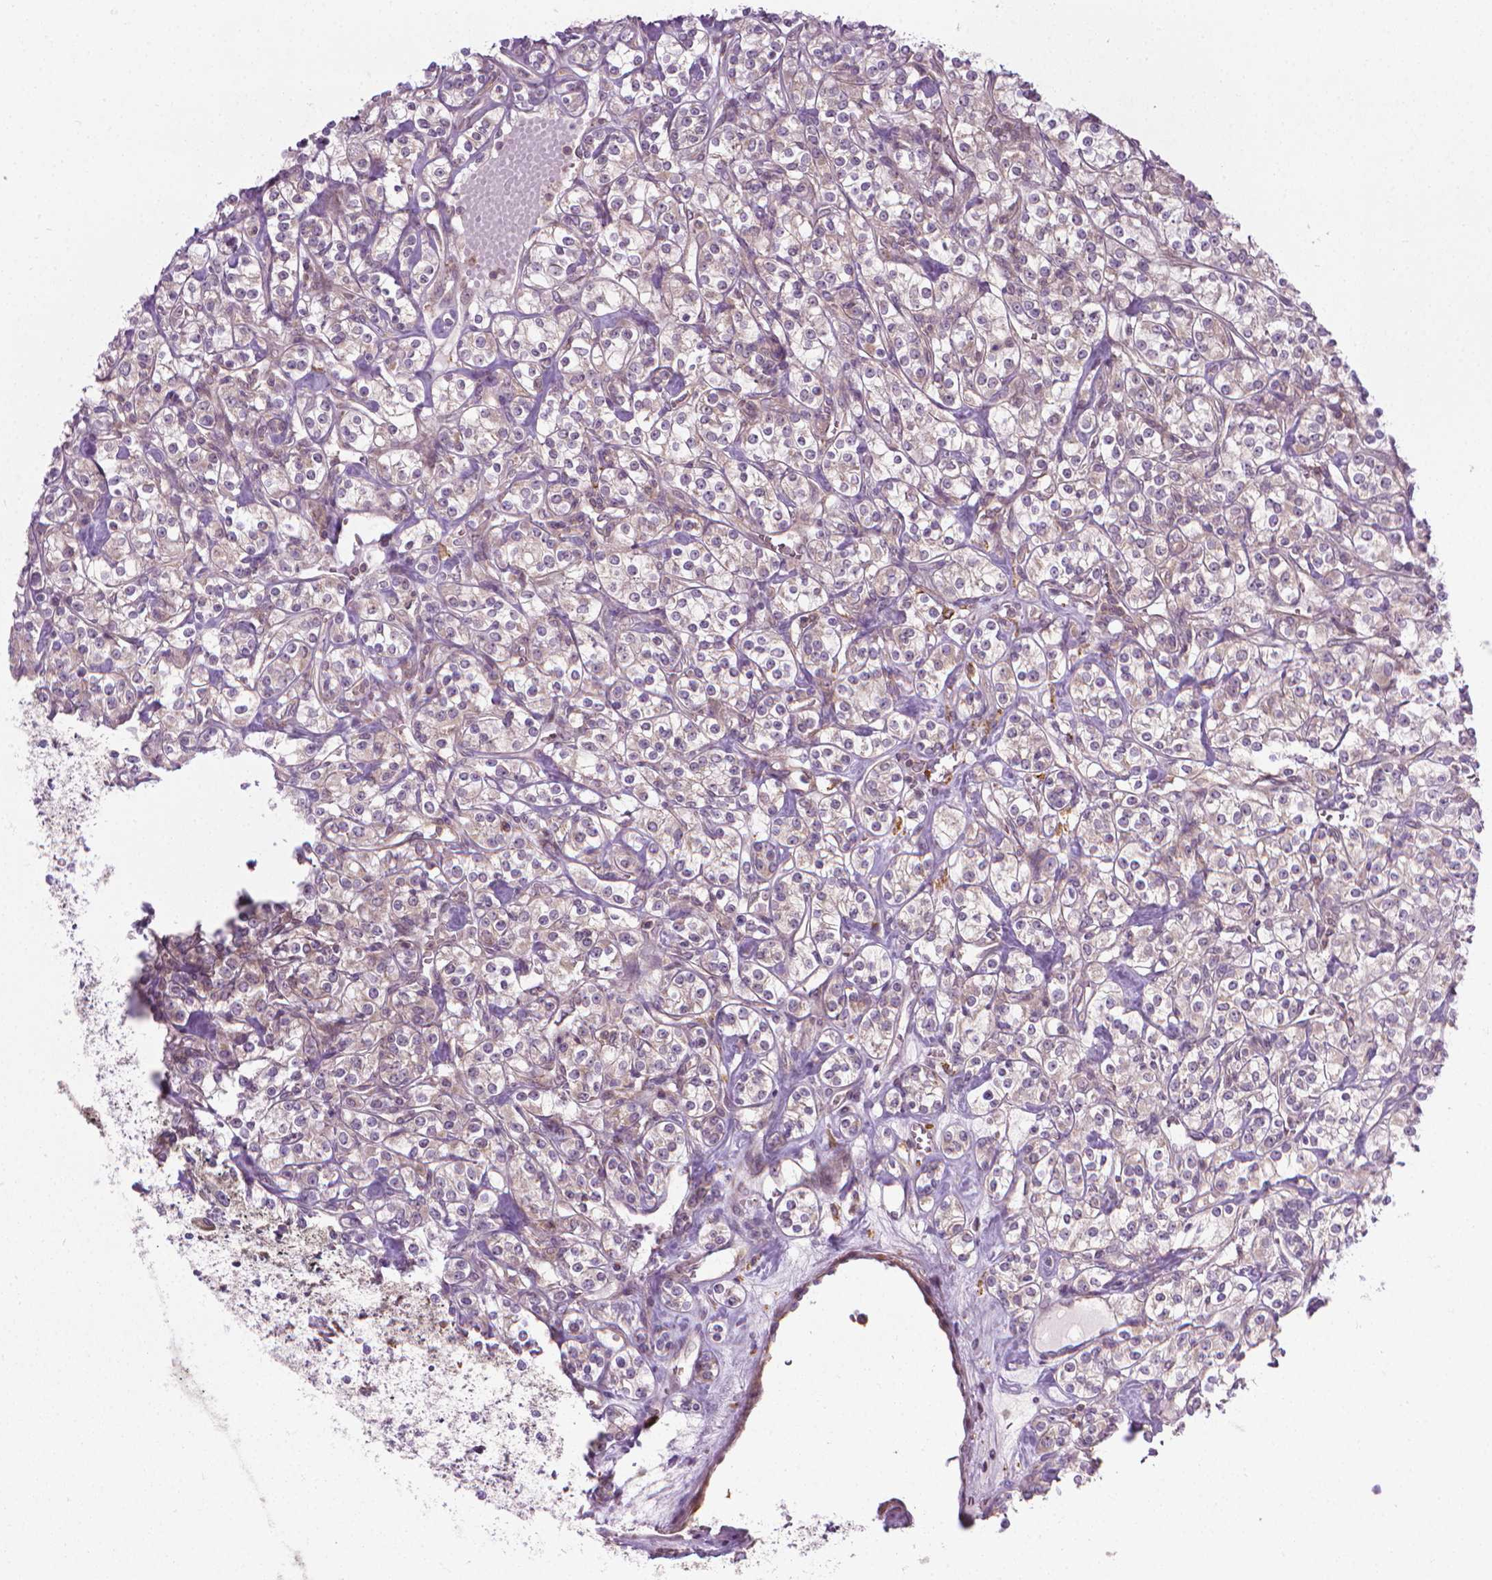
{"staining": {"intensity": "weak", "quantity": "25%-75%", "location": "cytoplasmic/membranous"}, "tissue": "renal cancer", "cell_type": "Tumor cells", "image_type": "cancer", "snomed": [{"axis": "morphology", "description": "Adenocarcinoma, NOS"}, {"axis": "topography", "description": "Kidney"}], "caption": "IHC image of neoplastic tissue: human renal cancer stained using immunohistochemistry reveals low levels of weak protein expression localized specifically in the cytoplasmic/membranous of tumor cells, appearing as a cytoplasmic/membranous brown color.", "gene": "PRAG1", "patient": {"sex": "male", "age": 77}}